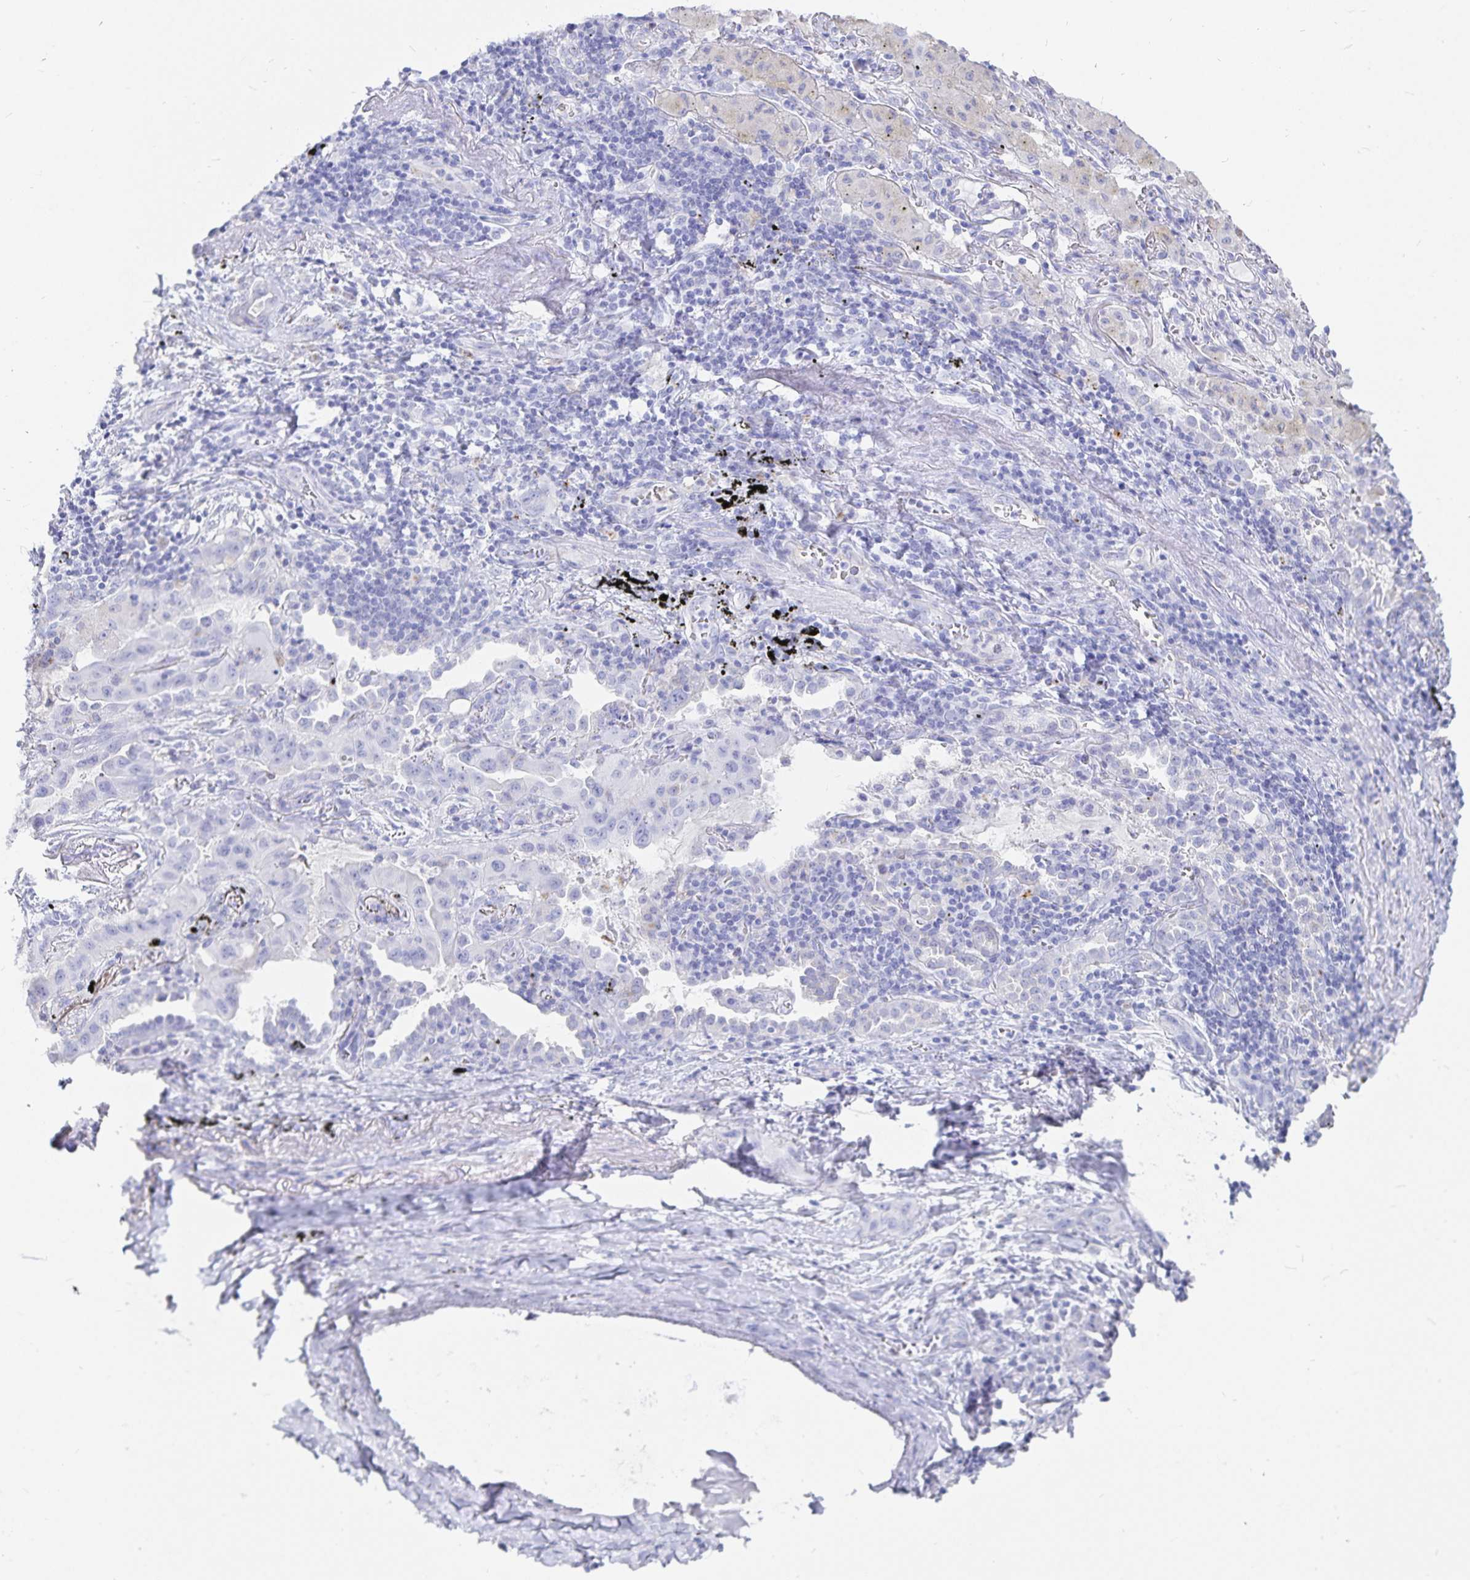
{"staining": {"intensity": "negative", "quantity": "none", "location": "none"}, "tissue": "lung cancer", "cell_type": "Tumor cells", "image_type": "cancer", "snomed": [{"axis": "morphology", "description": "Adenocarcinoma, NOS"}, {"axis": "topography", "description": "Lung"}], "caption": "Immunohistochemical staining of adenocarcinoma (lung) demonstrates no significant staining in tumor cells.", "gene": "INSL5", "patient": {"sex": "male", "age": 65}}